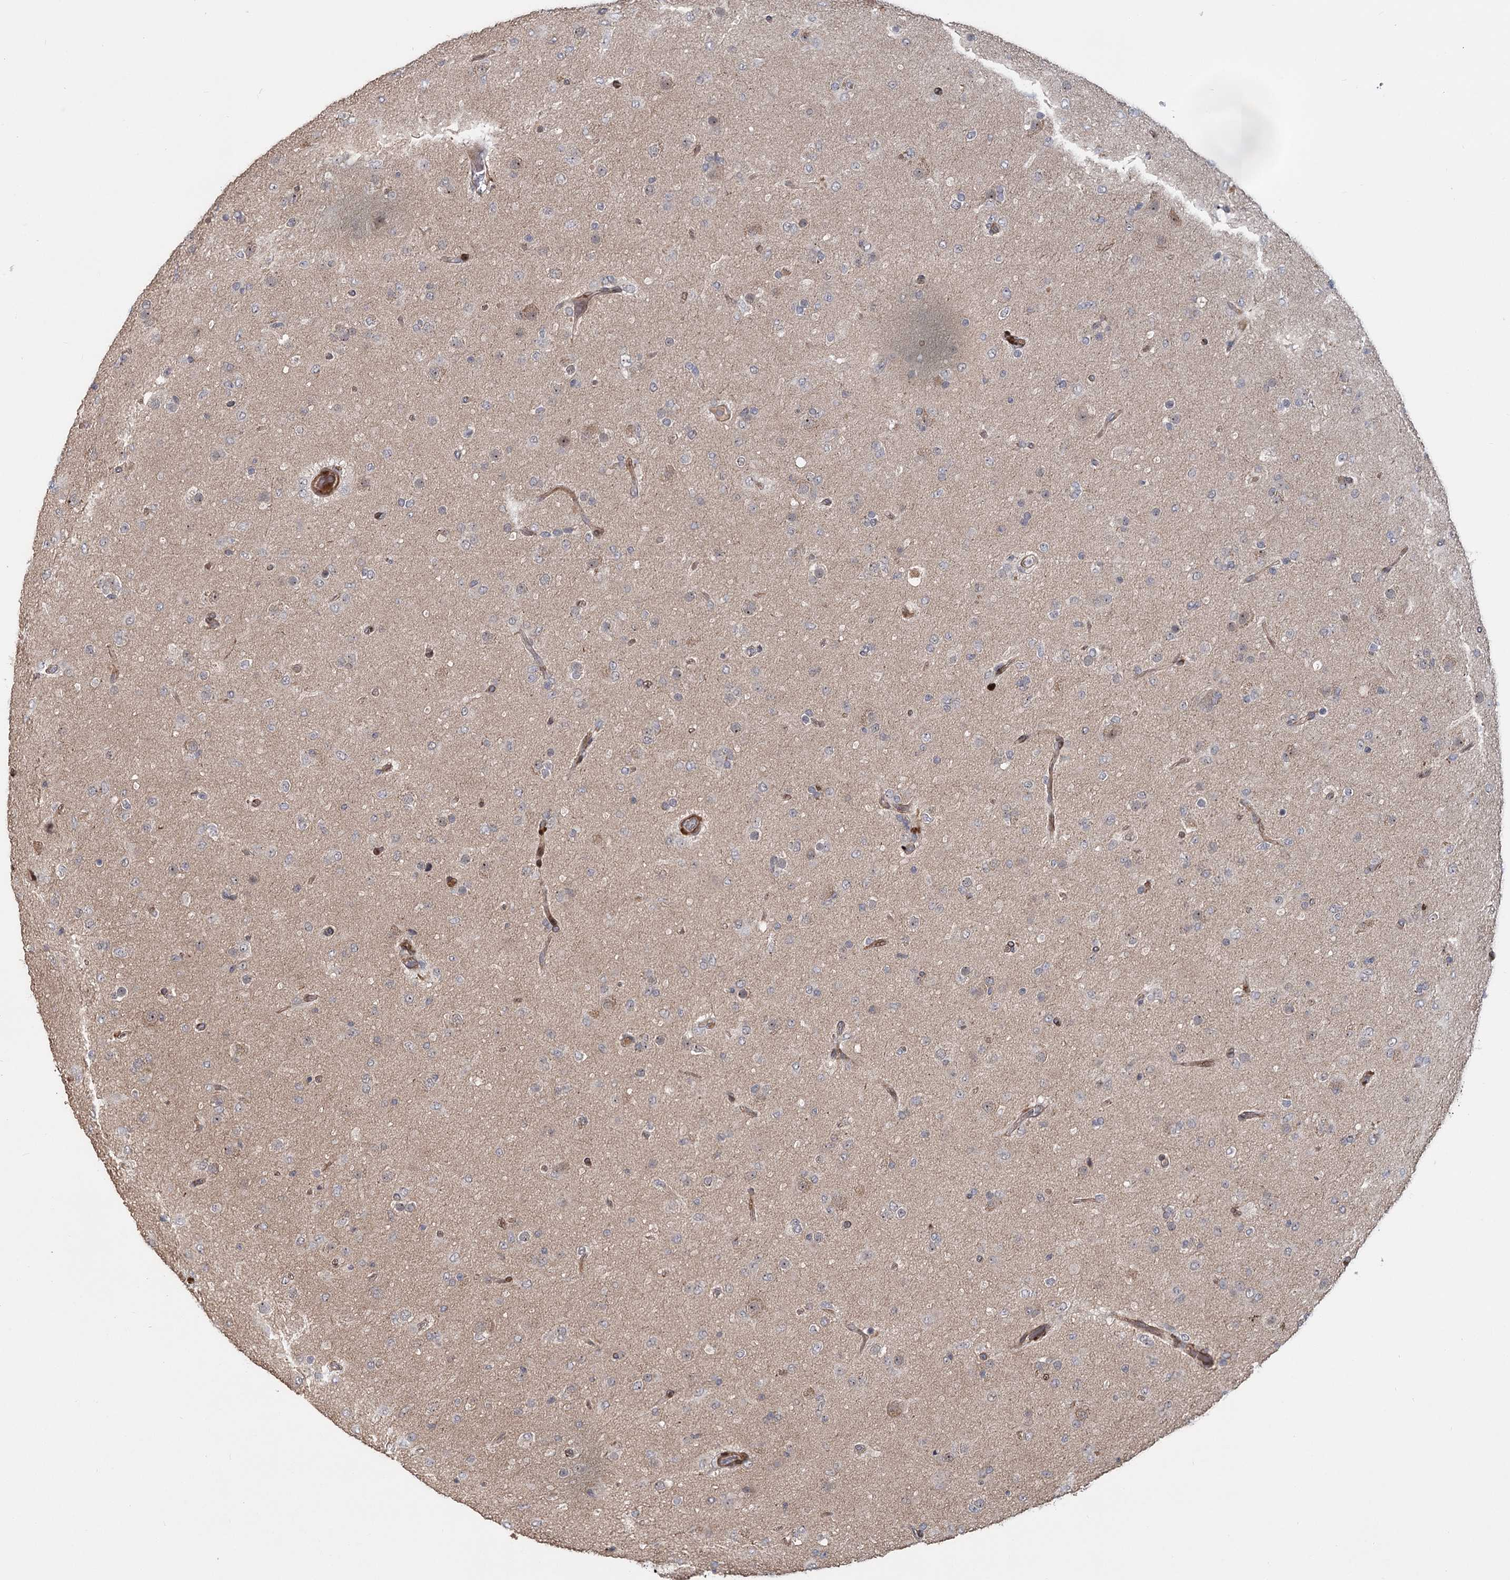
{"staining": {"intensity": "moderate", "quantity": "<25%", "location": "nuclear"}, "tissue": "glioma", "cell_type": "Tumor cells", "image_type": "cancer", "snomed": [{"axis": "morphology", "description": "Glioma, malignant, Low grade"}, {"axis": "topography", "description": "Brain"}], "caption": "High-magnification brightfield microscopy of low-grade glioma (malignant) stained with DAB (brown) and counterstained with hematoxylin (blue). tumor cells exhibit moderate nuclear positivity is identified in approximately<25% of cells. Nuclei are stained in blue.", "gene": "PIK3C2A", "patient": {"sex": "male", "age": 65}}